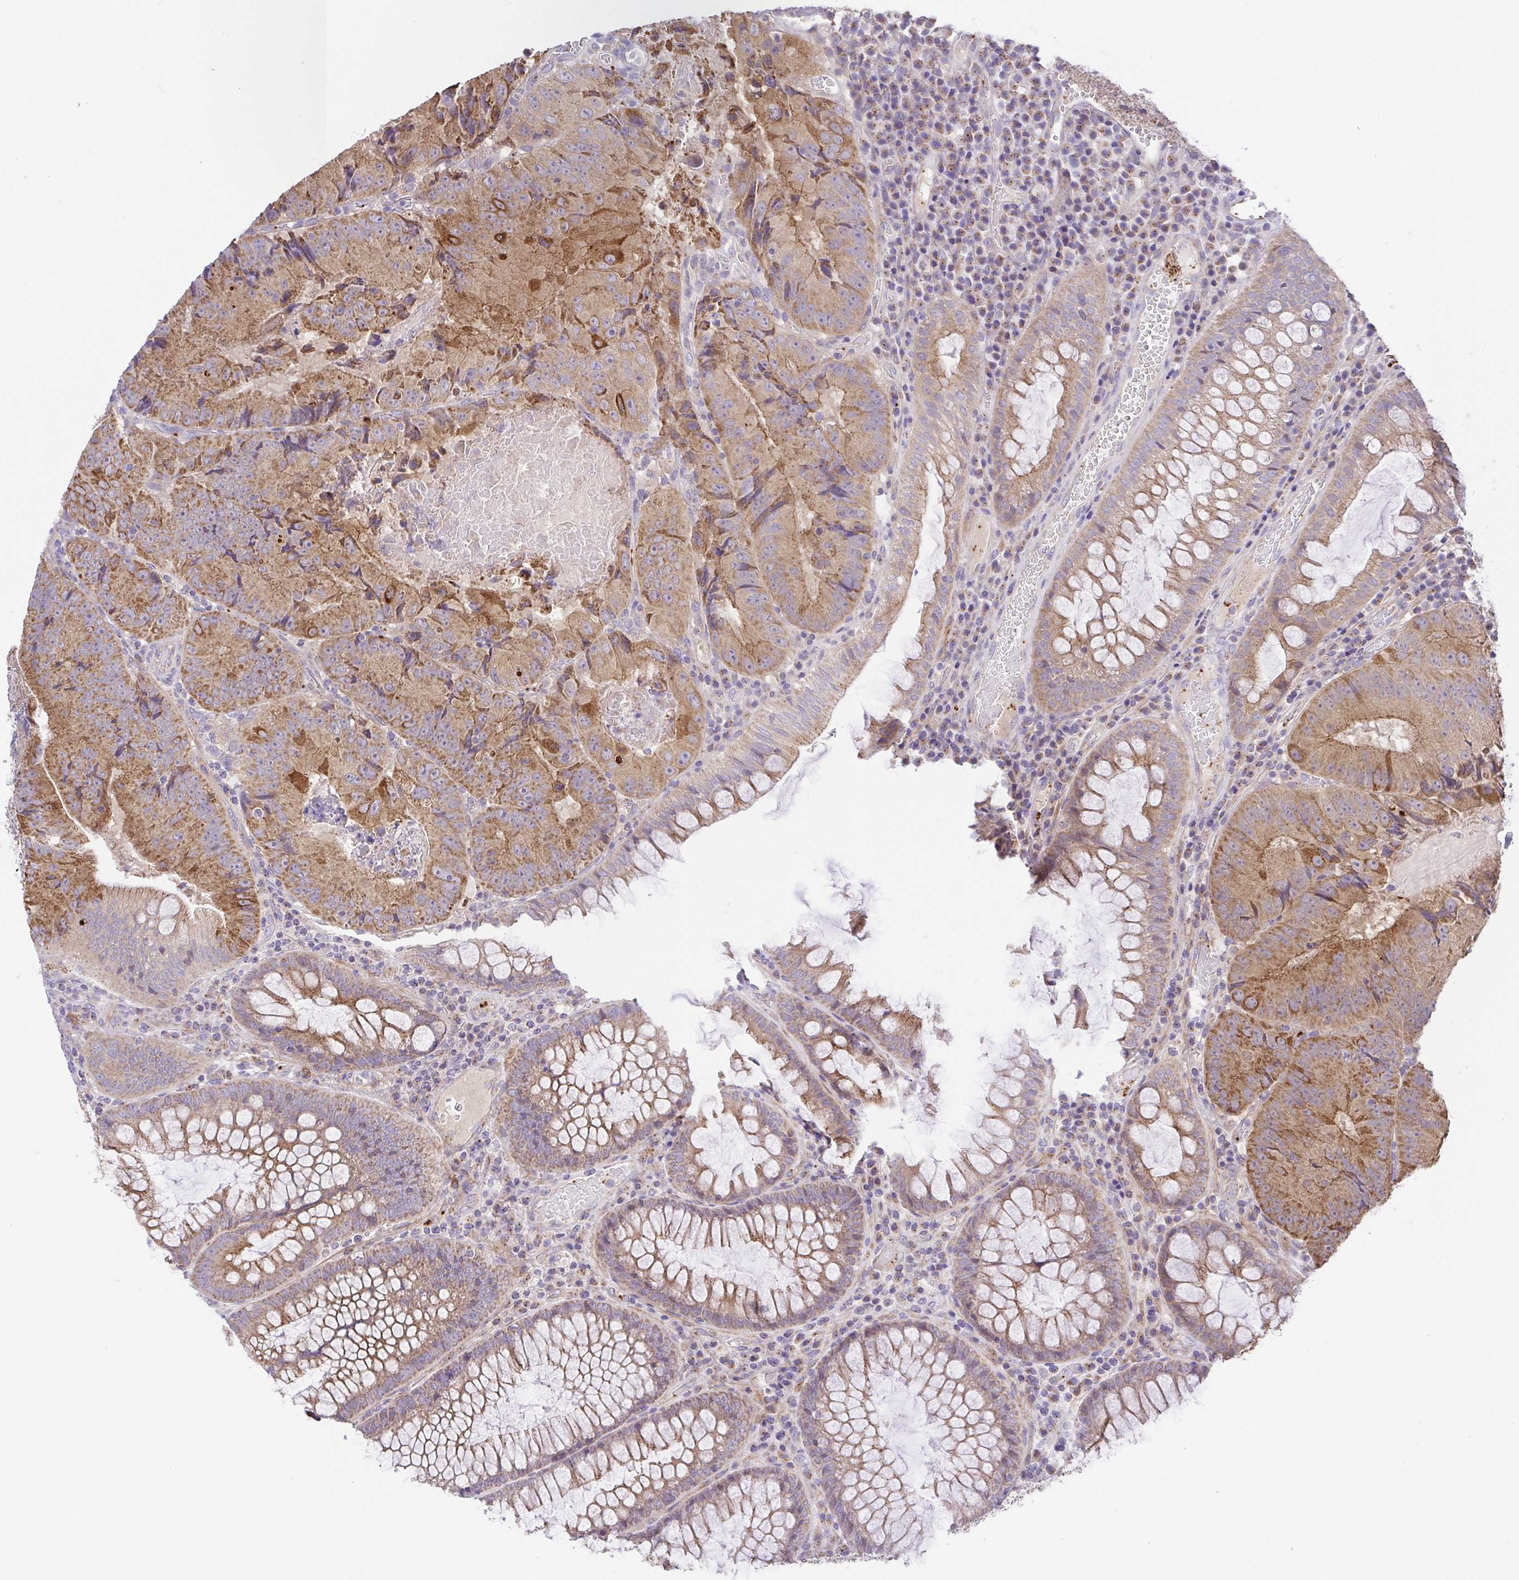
{"staining": {"intensity": "moderate", "quantity": ">75%", "location": "cytoplasmic/membranous"}, "tissue": "colorectal cancer", "cell_type": "Tumor cells", "image_type": "cancer", "snomed": [{"axis": "morphology", "description": "Adenocarcinoma, NOS"}, {"axis": "topography", "description": "Colon"}], "caption": "Immunohistochemistry micrograph of neoplastic tissue: human colorectal cancer (adenocarcinoma) stained using IHC exhibits medium levels of moderate protein expression localized specifically in the cytoplasmic/membranous of tumor cells, appearing as a cytoplasmic/membranous brown color.", "gene": "SLC13A1", "patient": {"sex": "female", "age": 86}}